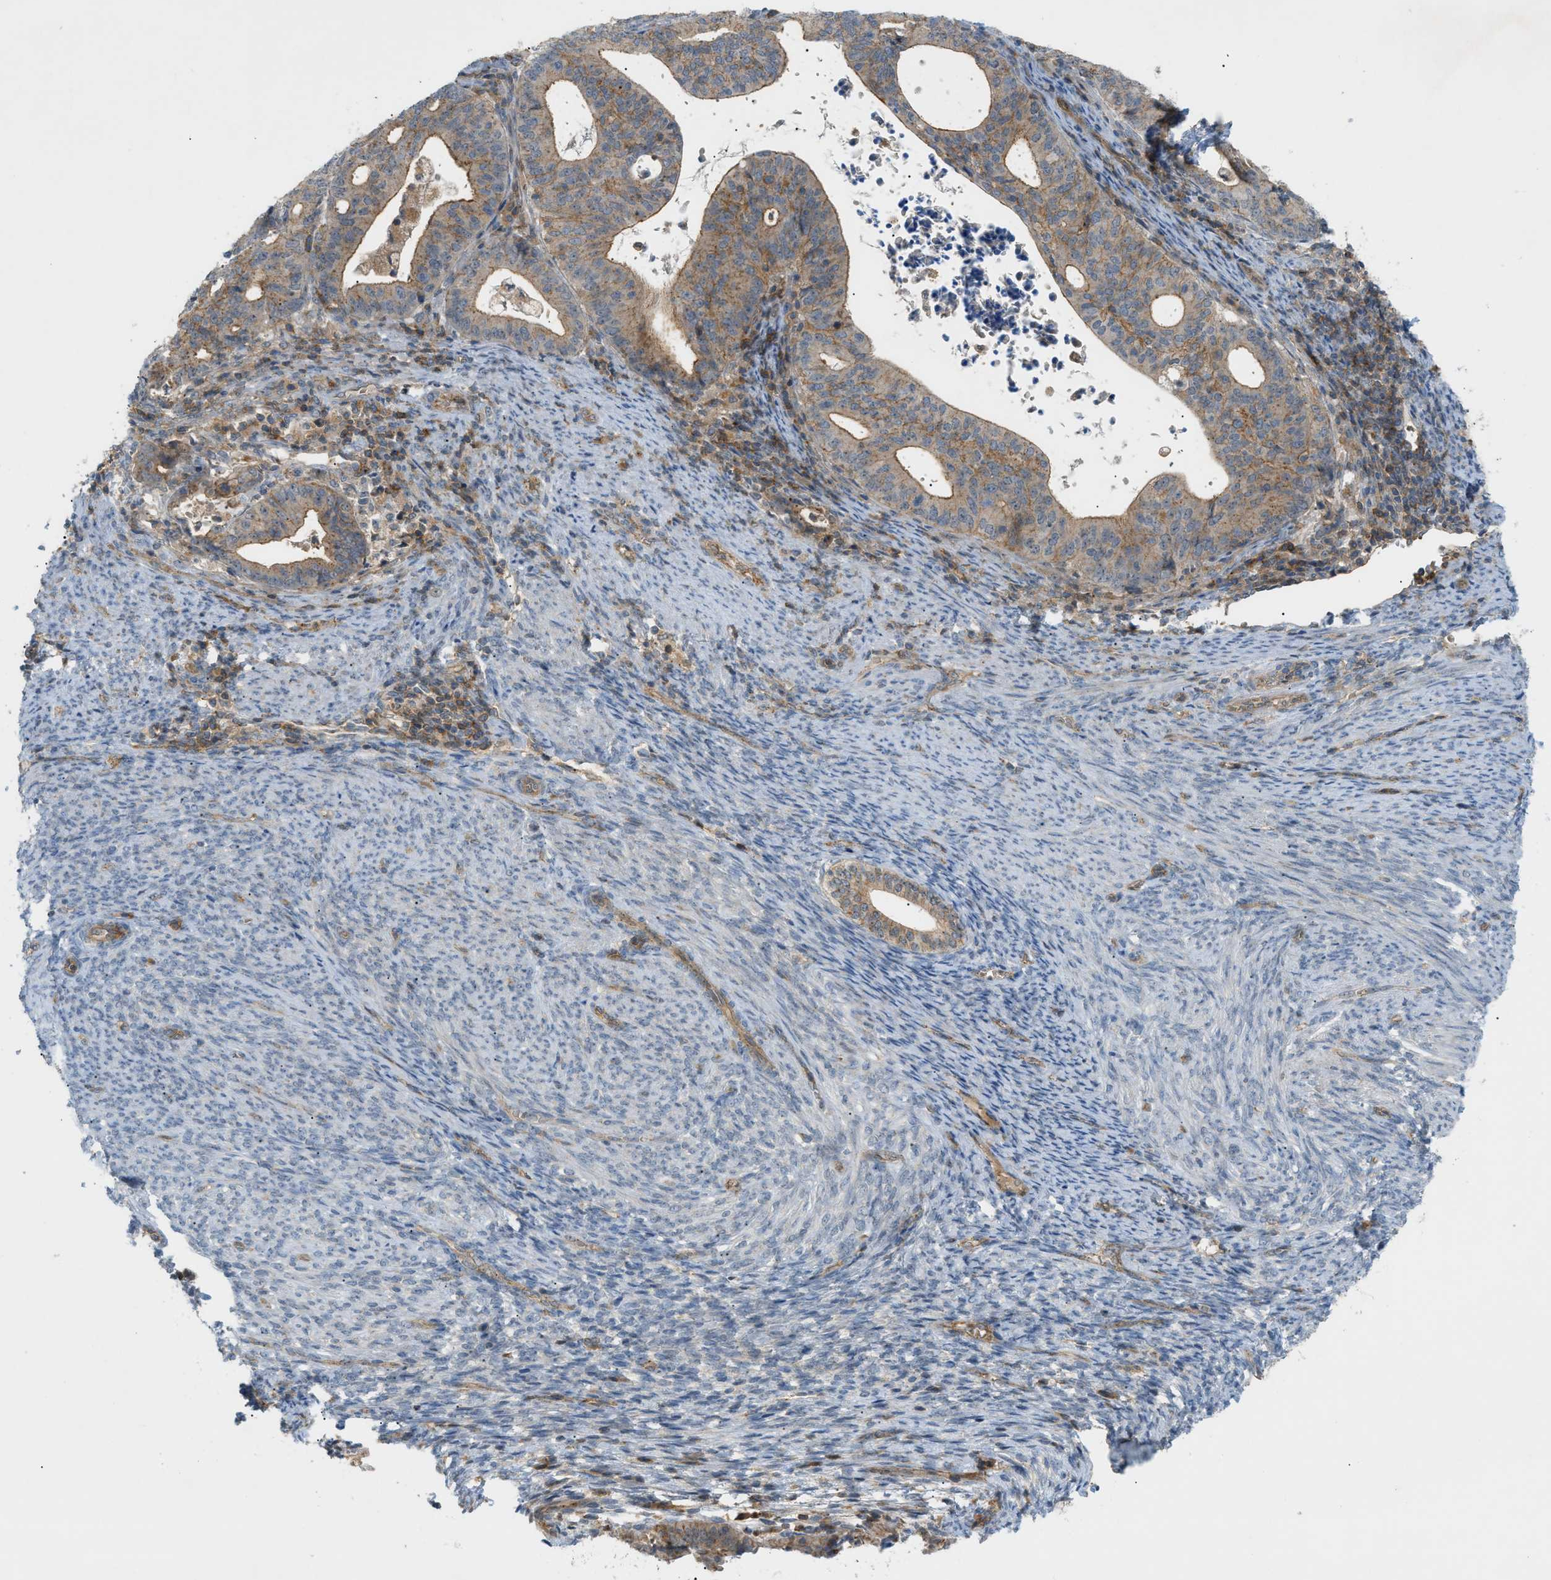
{"staining": {"intensity": "strong", "quantity": ">75%", "location": "cytoplasmic/membranous"}, "tissue": "endometrial cancer", "cell_type": "Tumor cells", "image_type": "cancer", "snomed": [{"axis": "morphology", "description": "Adenocarcinoma, NOS"}, {"axis": "topography", "description": "Uterus"}], "caption": "An image of human endometrial cancer stained for a protein displays strong cytoplasmic/membranous brown staining in tumor cells.", "gene": "GRK6", "patient": {"sex": "female", "age": 83}}